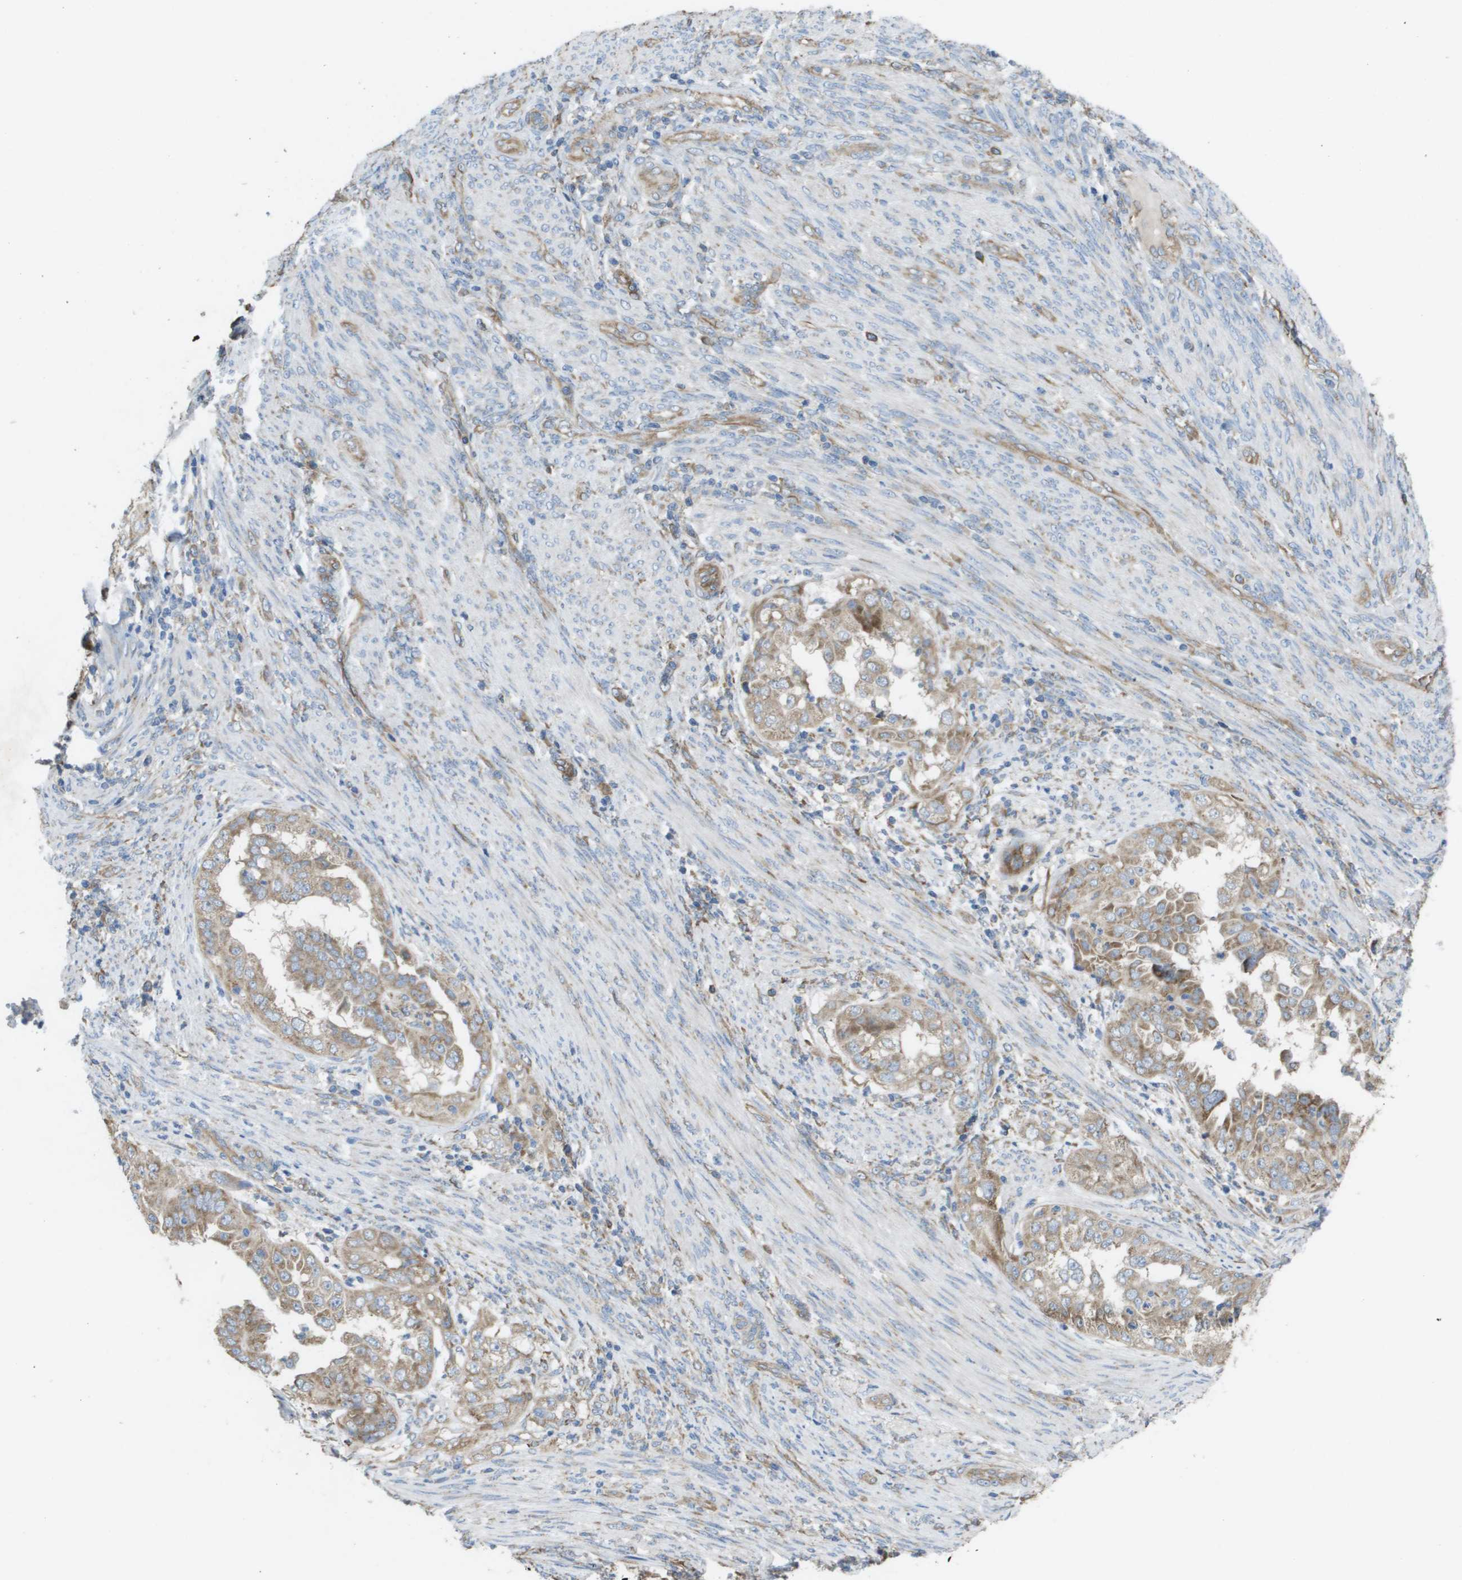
{"staining": {"intensity": "moderate", "quantity": ">75%", "location": "cytoplasmic/membranous"}, "tissue": "endometrial cancer", "cell_type": "Tumor cells", "image_type": "cancer", "snomed": [{"axis": "morphology", "description": "Adenocarcinoma, NOS"}, {"axis": "topography", "description": "Endometrium"}], "caption": "Protein analysis of endometrial cancer tissue exhibits moderate cytoplasmic/membranous positivity in about >75% of tumor cells. The staining is performed using DAB brown chromogen to label protein expression. The nuclei are counter-stained blue using hematoxylin.", "gene": "CLCN2", "patient": {"sex": "female", "age": 85}}